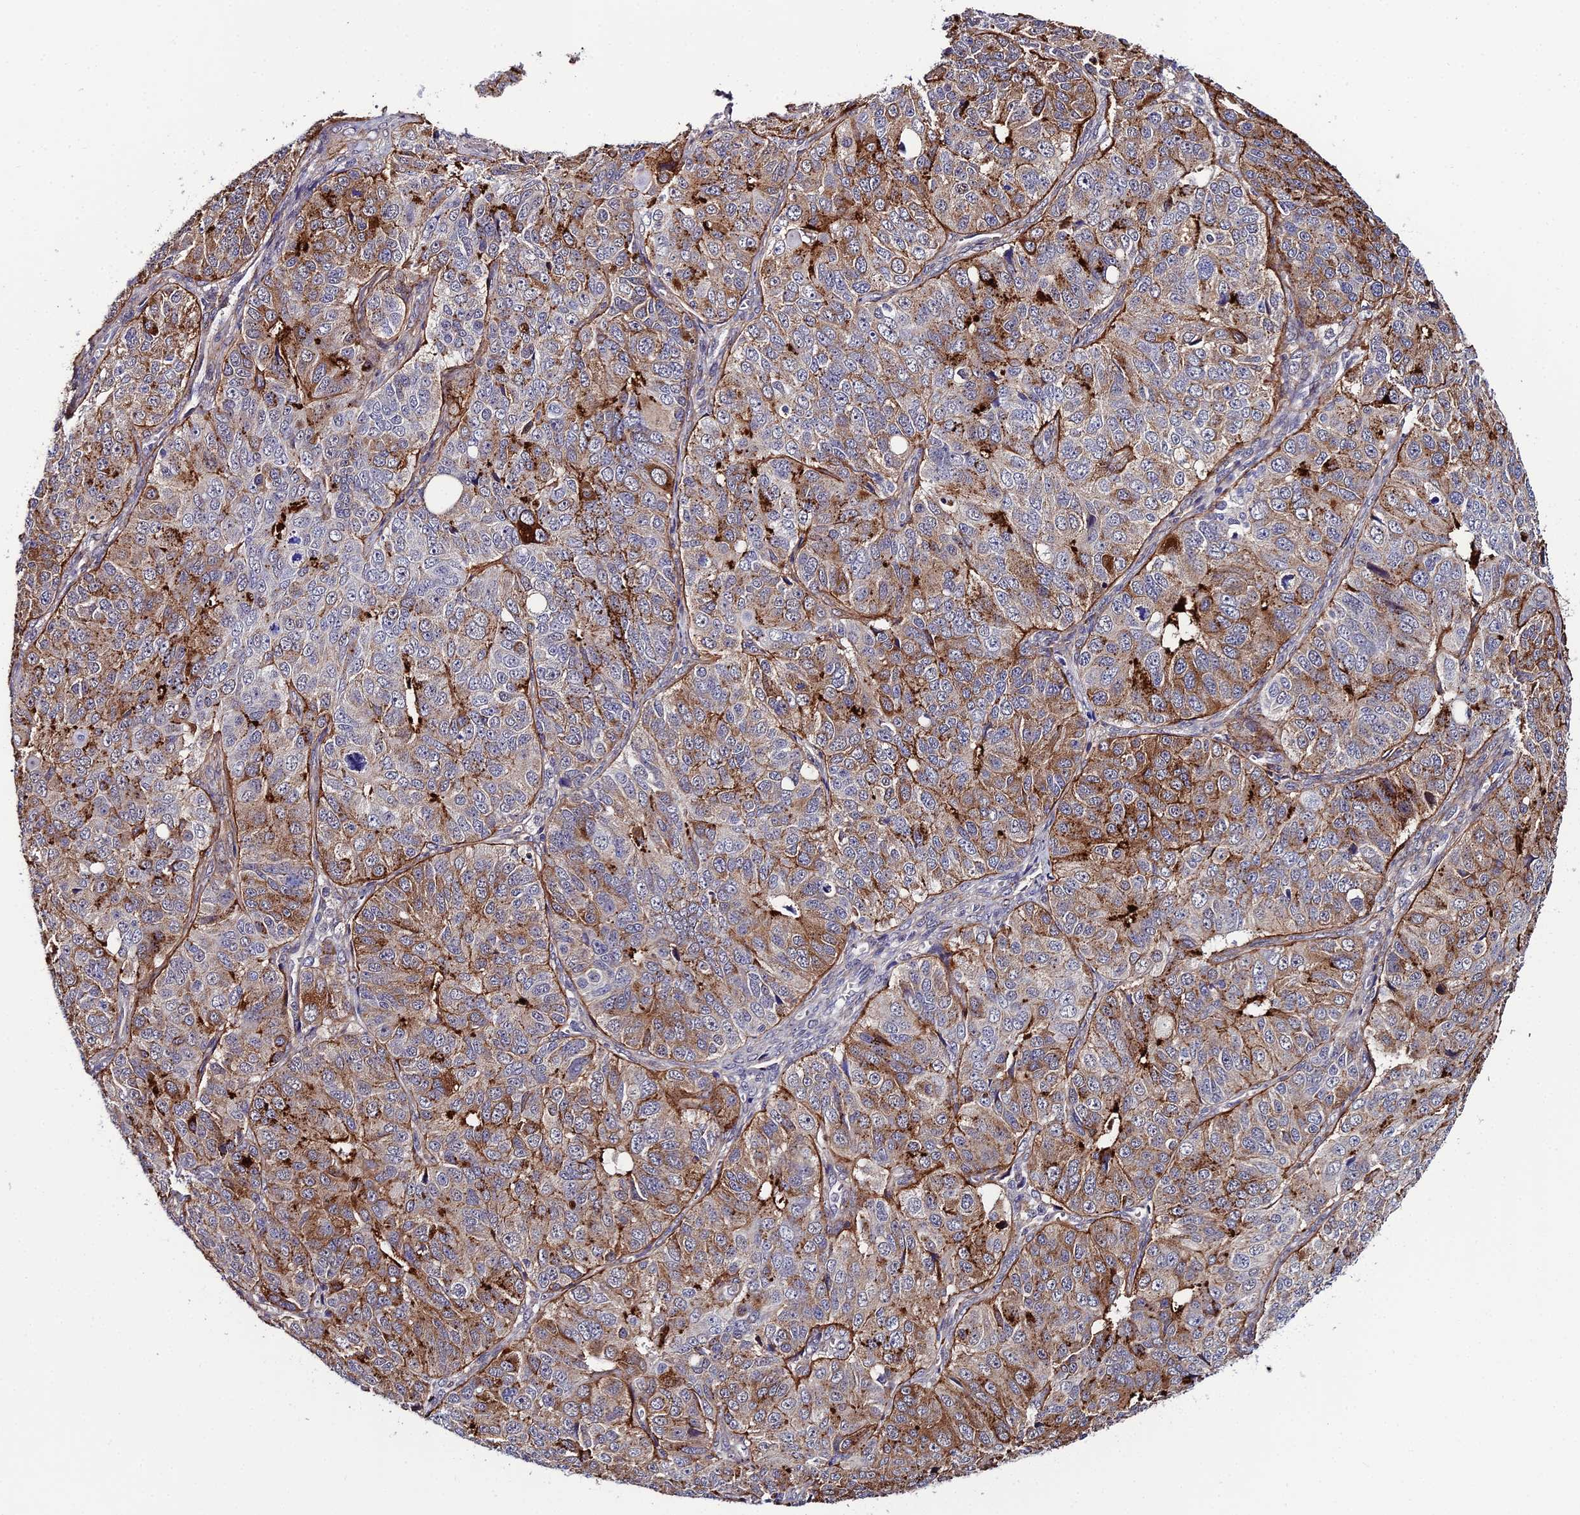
{"staining": {"intensity": "moderate", "quantity": ">75%", "location": "cytoplasmic/membranous"}, "tissue": "ovarian cancer", "cell_type": "Tumor cells", "image_type": "cancer", "snomed": [{"axis": "morphology", "description": "Carcinoma, endometroid"}, {"axis": "topography", "description": "Ovary"}], "caption": "Ovarian endometroid carcinoma stained with DAB IHC demonstrates medium levels of moderate cytoplasmic/membranous staining in about >75% of tumor cells. Immunohistochemistry (ihc) stains the protein in brown and the nuclei are stained blue.", "gene": "SYT15", "patient": {"sex": "female", "age": 51}}